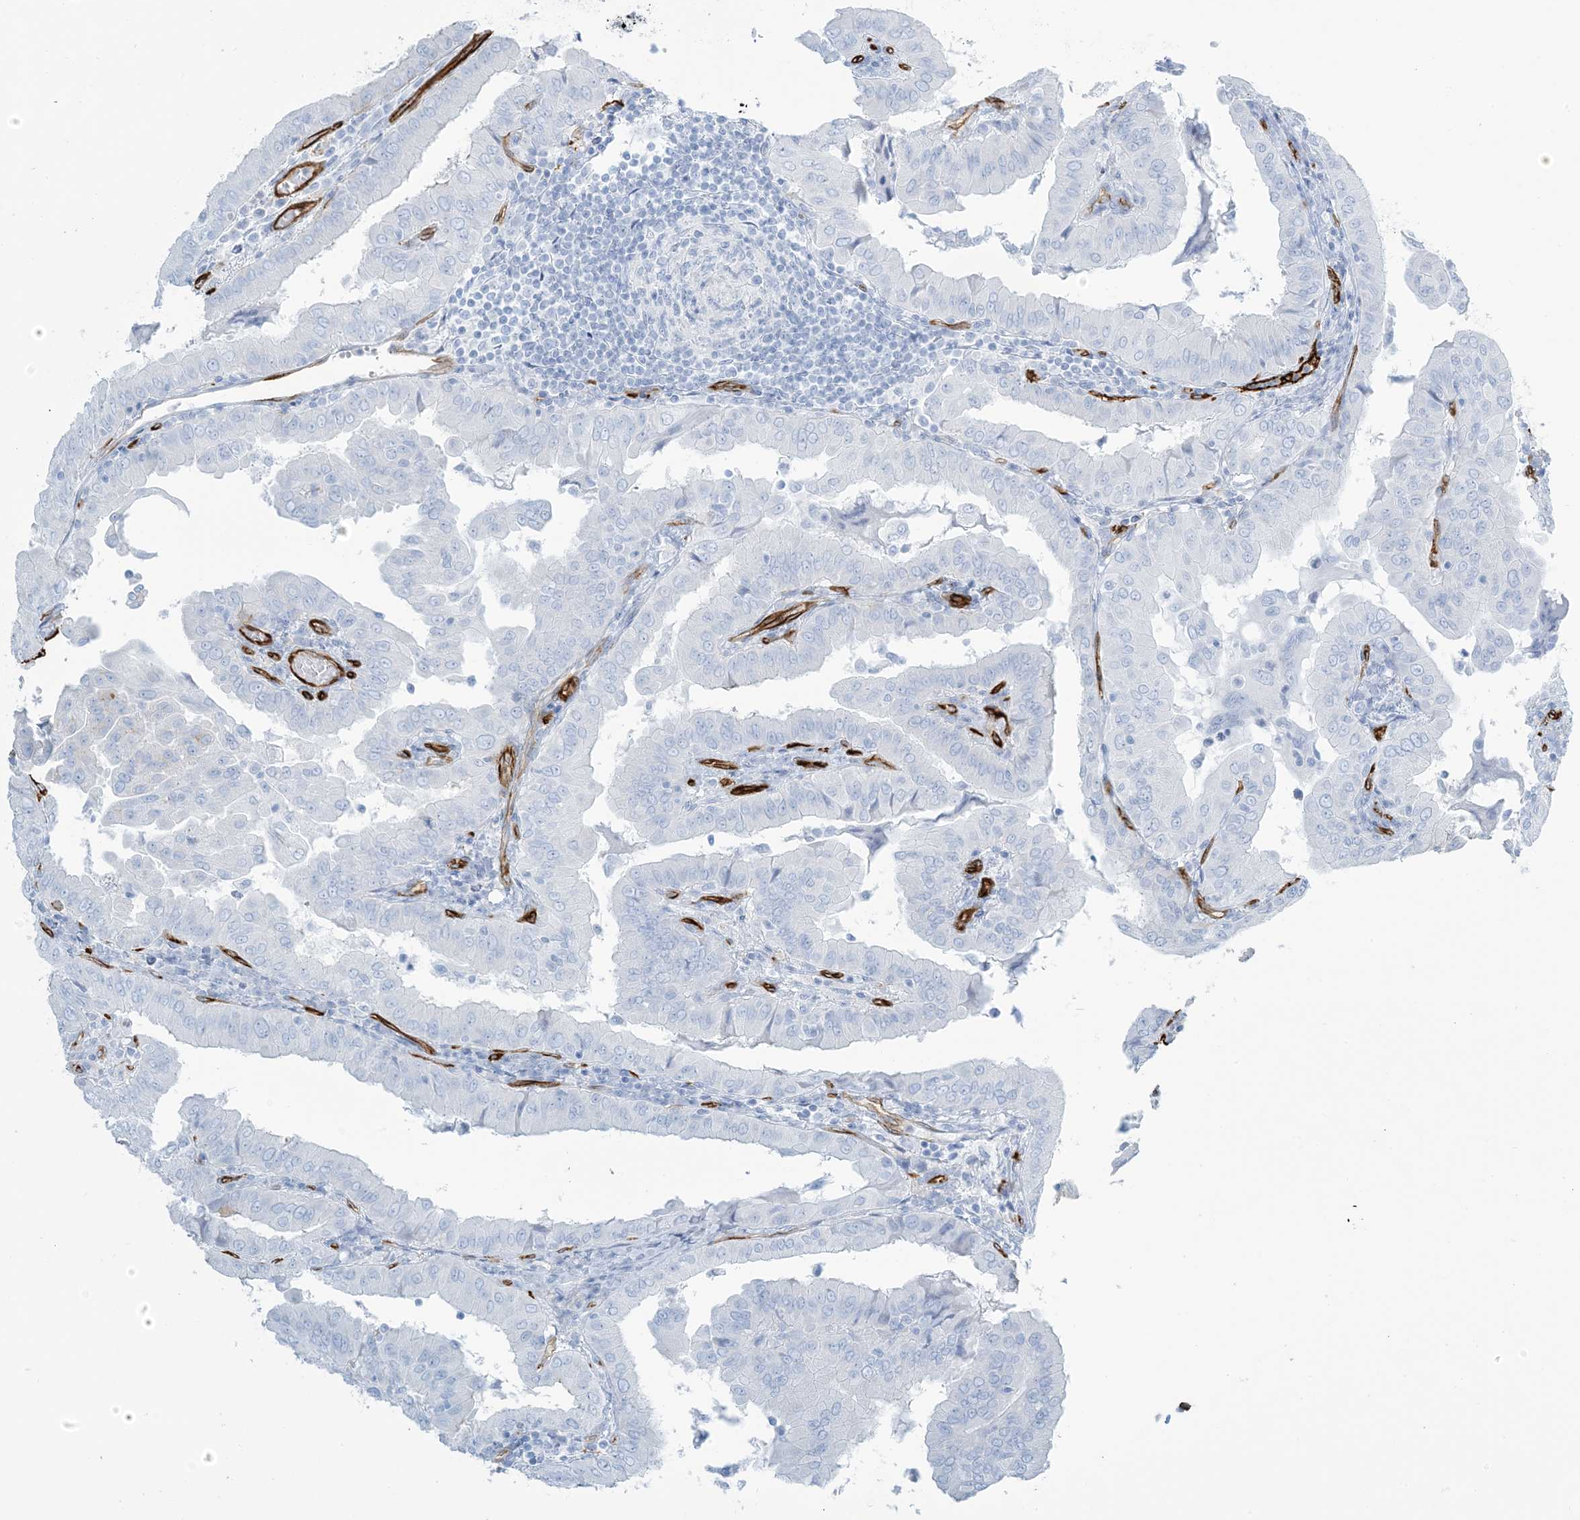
{"staining": {"intensity": "negative", "quantity": "none", "location": "none"}, "tissue": "thyroid cancer", "cell_type": "Tumor cells", "image_type": "cancer", "snomed": [{"axis": "morphology", "description": "Papillary adenocarcinoma, NOS"}, {"axis": "topography", "description": "Thyroid gland"}], "caption": "A high-resolution image shows immunohistochemistry (IHC) staining of thyroid cancer, which reveals no significant positivity in tumor cells. Brightfield microscopy of immunohistochemistry stained with DAB (brown) and hematoxylin (blue), captured at high magnification.", "gene": "EPS8L3", "patient": {"sex": "male", "age": 33}}